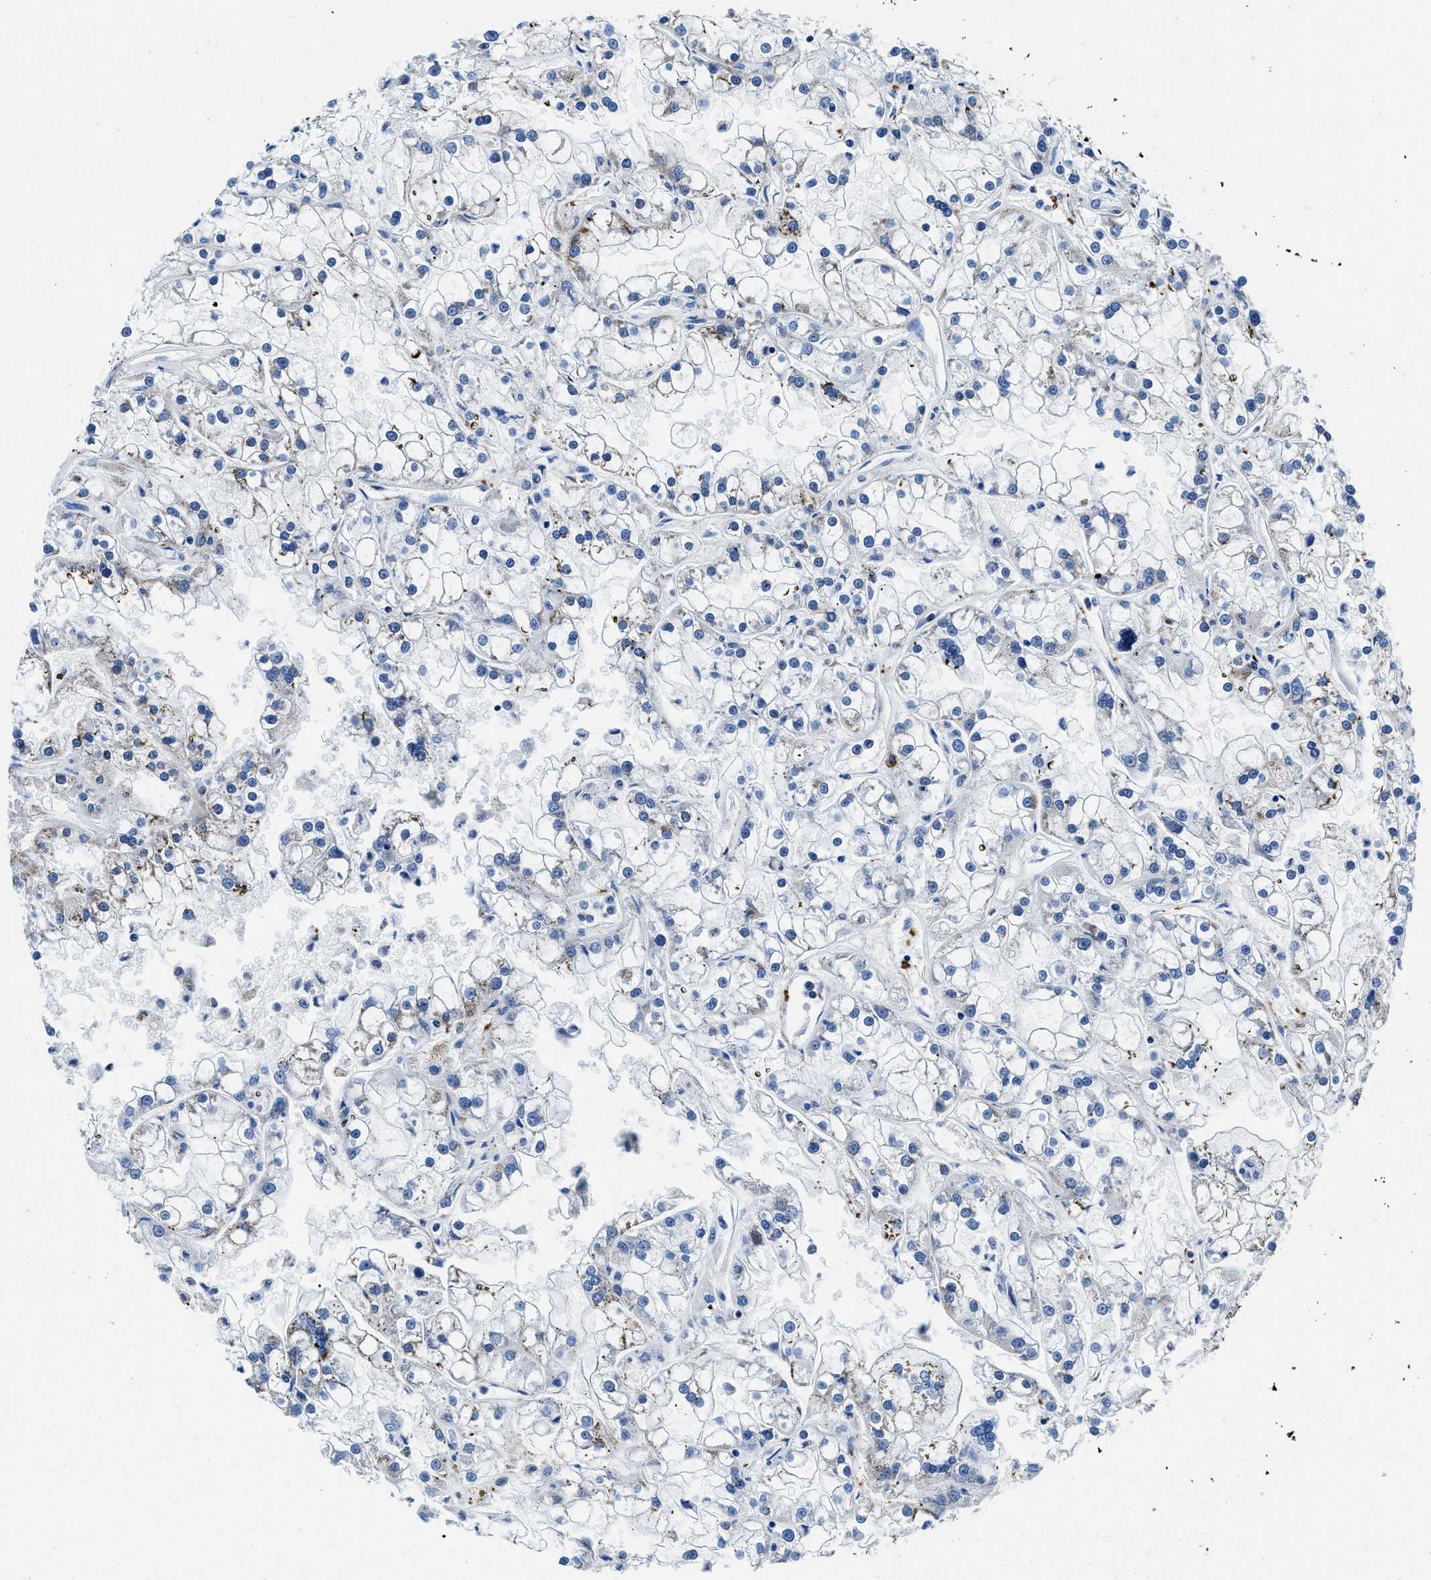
{"staining": {"intensity": "weak", "quantity": "<25%", "location": "cytoplasmic/membranous"}, "tissue": "renal cancer", "cell_type": "Tumor cells", "image_type": "cancer", "snomed": [{"axis": "morphology", "description": "Adenocarcinoma, NOS"}, {"axis": "topography", "description": "Kidney"}], "caption": "This is a micrograph of immunohistochemistry (IHC) staining of renal adenocarcinoma, which shows no staining in tumor cells. Nuclei are stained in blue.", "gene": "TEX261", "patient": {"sex": "female", "age": 52}}